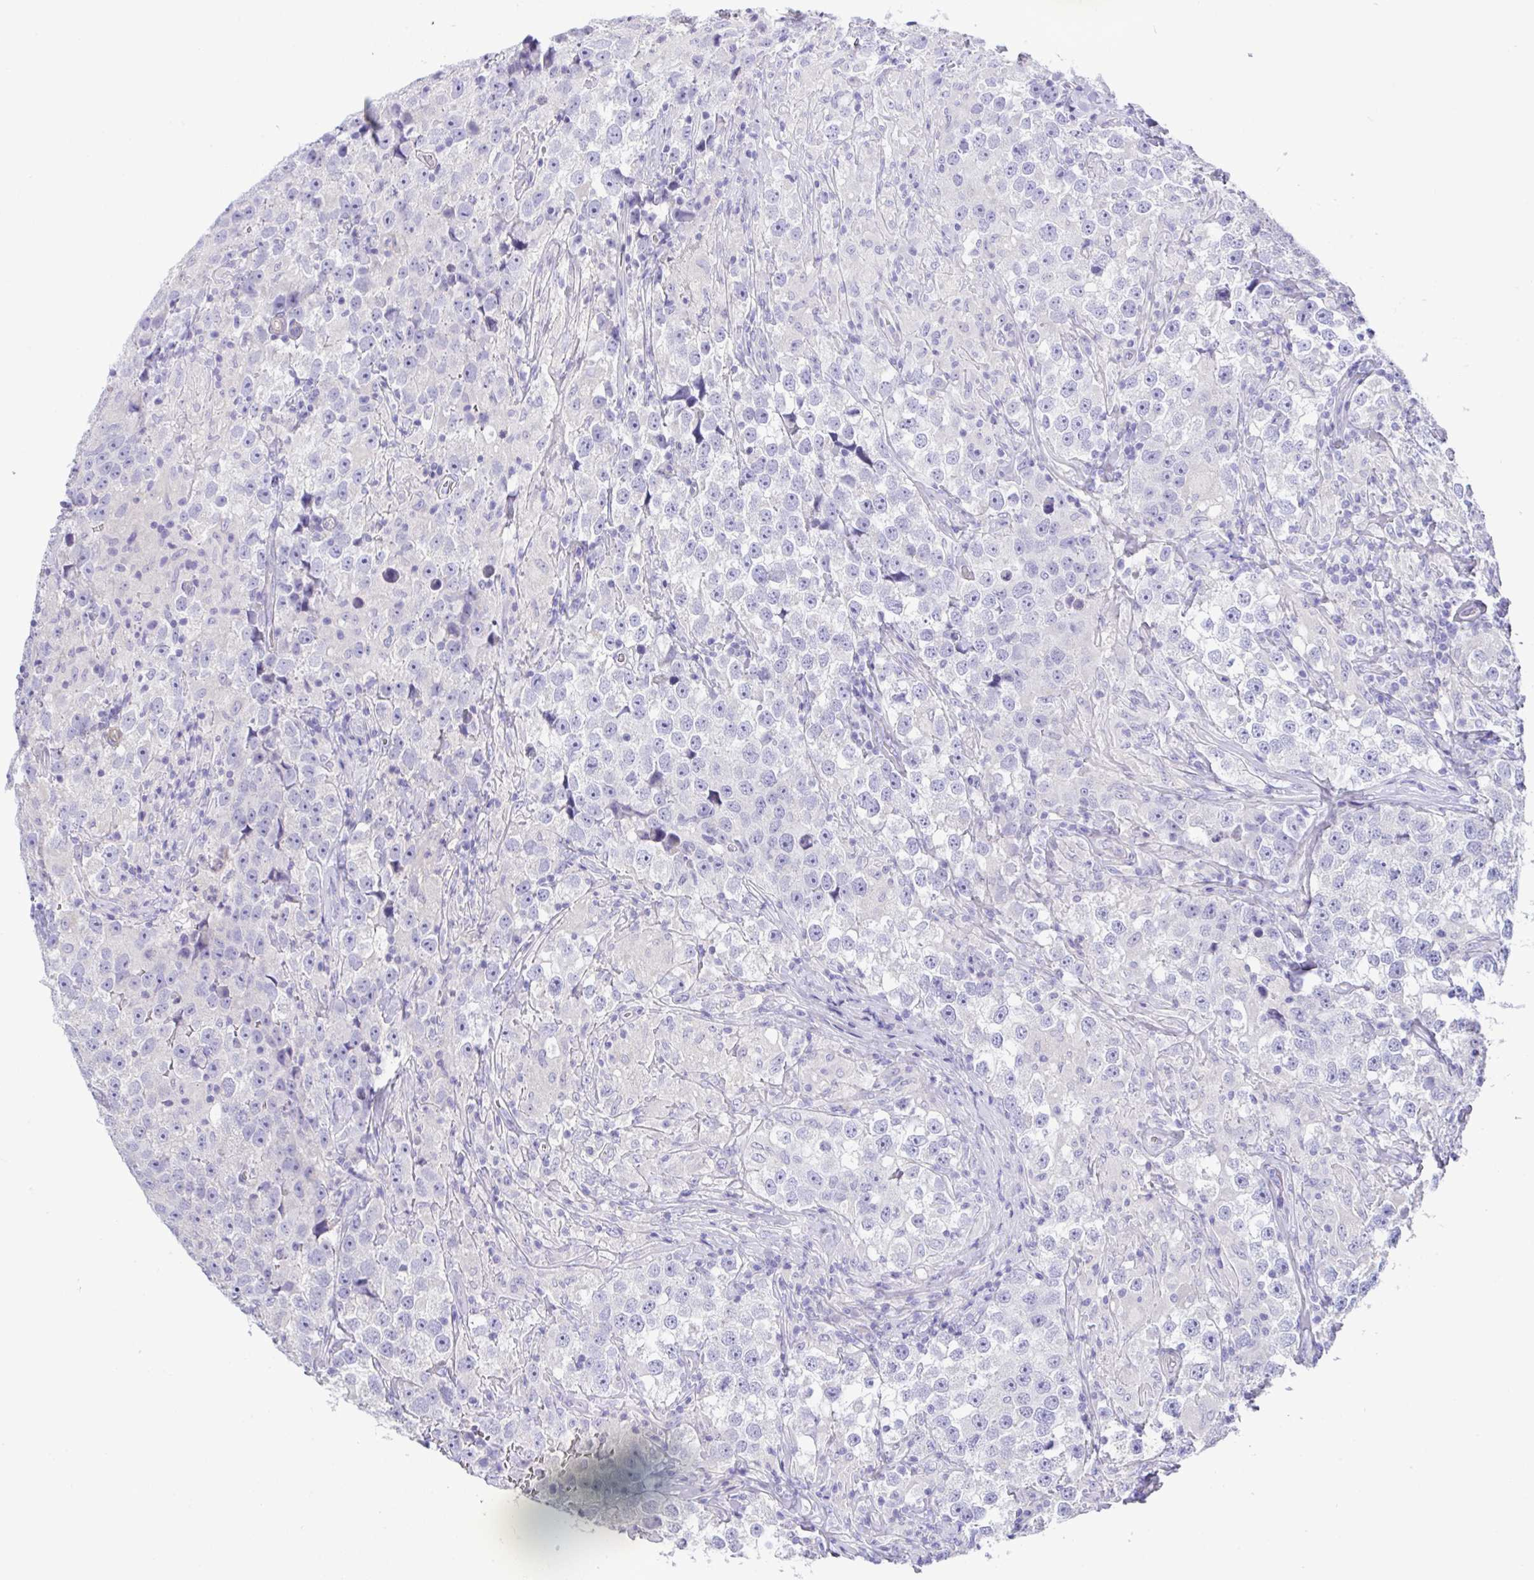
{"staining": {"intensity": "negative", "quantity": "none", "location": "none"}, "tissue": "testis cancer", "cell_type": "Tumor cells", "image_type": "cancer", "snomed": [{"axis": "morphology", "description": "Seminoma, NOS"}, {"axis": "topography", "description": "Testis"}], "caption": "This micrograph is of testis seminoma stained with immunohistochemistry (IHC) to label a protein in brown with the nuclei are counter-stained blue. There is no expression in tumor cells. (Stains: DAB (3,3'-diaminobenzidine) immunohistochemistry (IHC) with hematoxylin counter stain, Microscopy: brightfield microscopy at high magnification).", "gene": "MED11", "patient": {"sex": "male", "age": 46}}